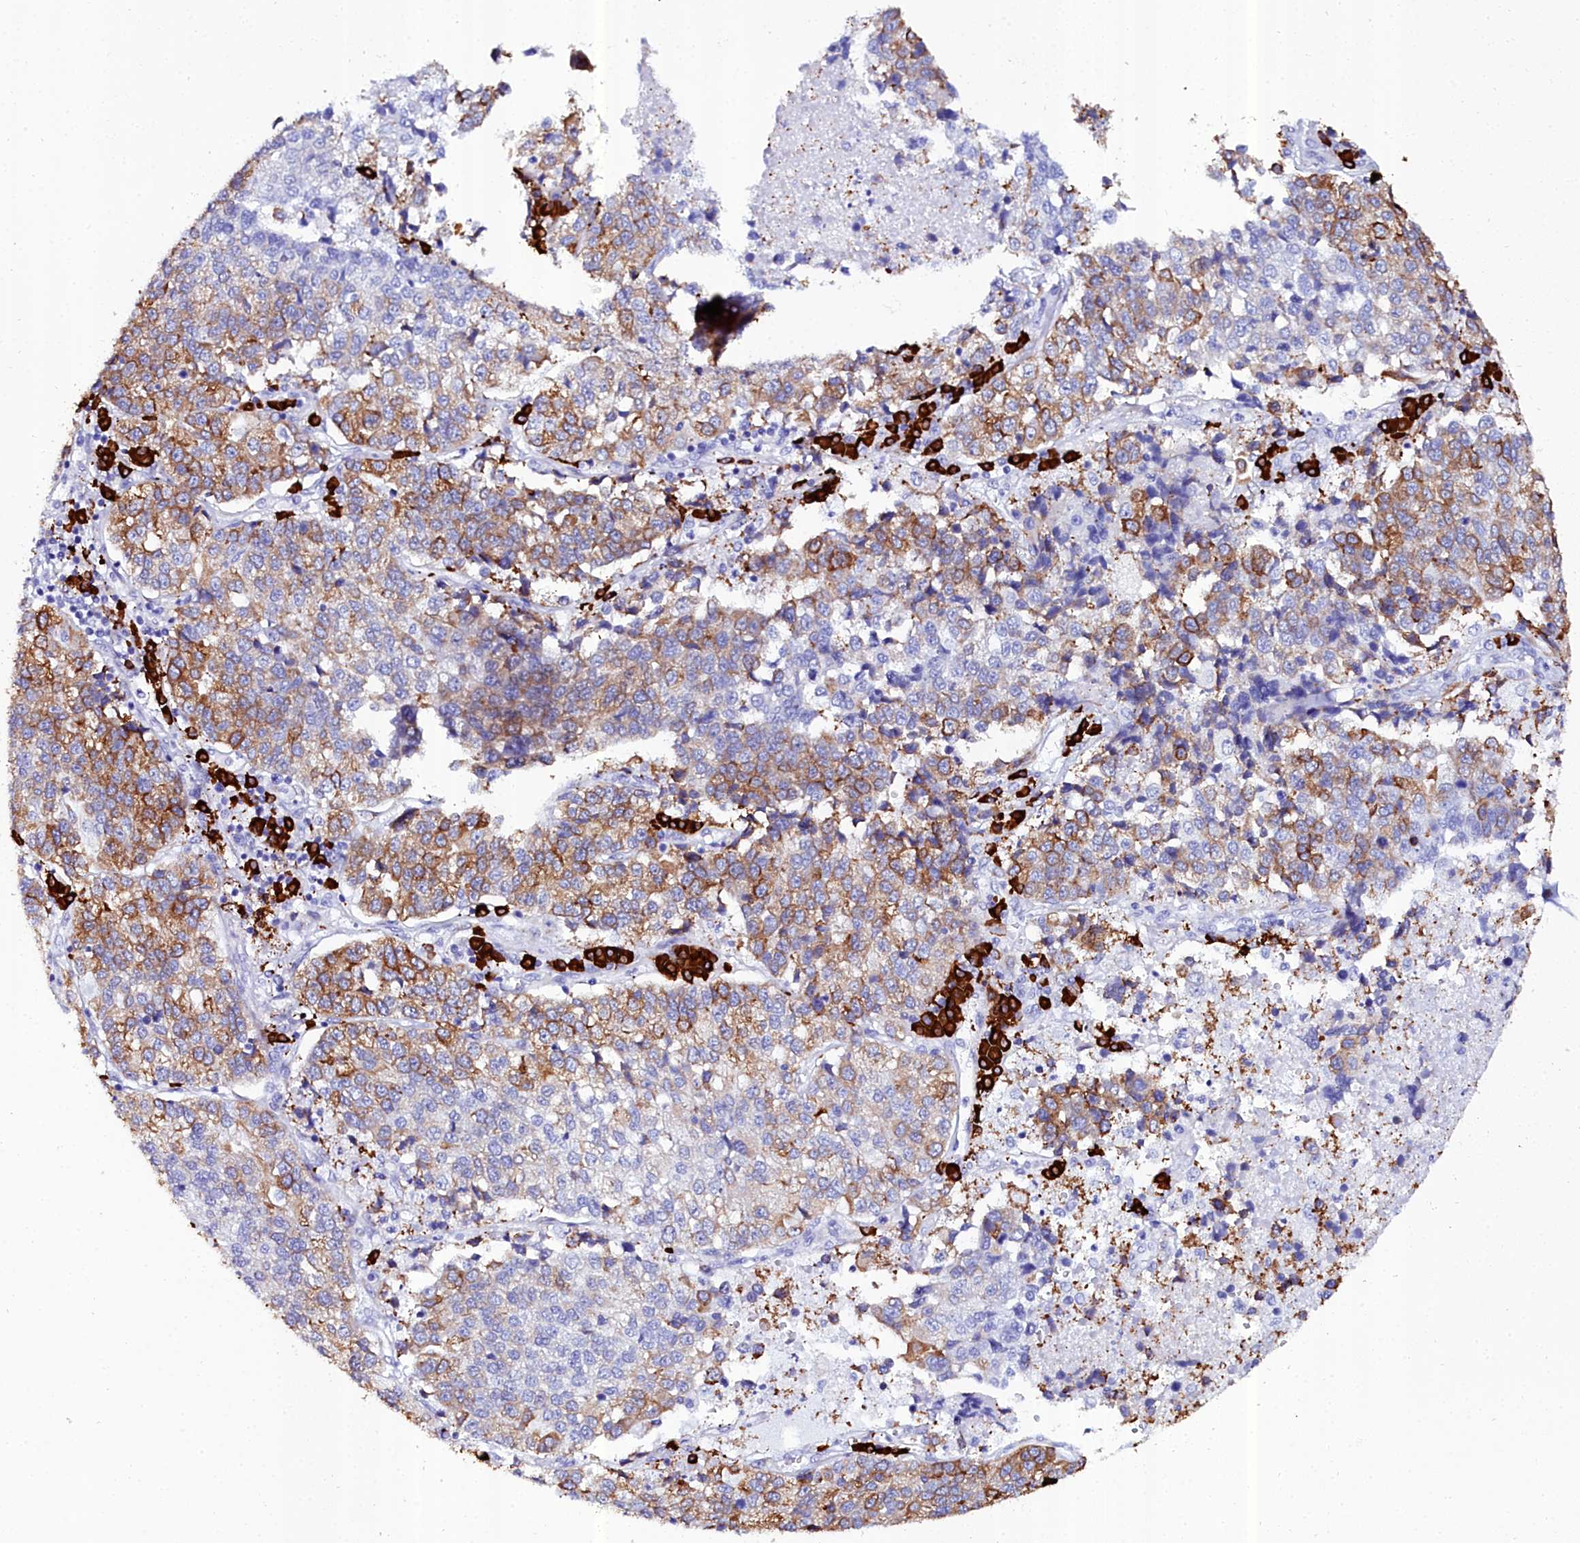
{"staining": {"intensity": "moderate", "quantity": "25%-75%", "location": "cytoplasmic/membranous"}, "tissue": "lung cancer", "cell_type": "Tumor cells", "image_type": "cancer", "snomed": [{"axis": "morphology", "description": "Adenocarcinoma, NOS"}, {"axis": "topography", "description": "Lung"}], "caption": "Tumor cells display medium levels of moderate cytoplasmic/membranous staining in approximately 25%-75% of cells in lung cancer. The staining was performed using DAB to visualize the protein expression in brown, while the nuclei were stained in blue with hematoxylin (Magnification: 20x).", "gene": "TXNDC5", "patient": {"sex": "male", "age": 49}}